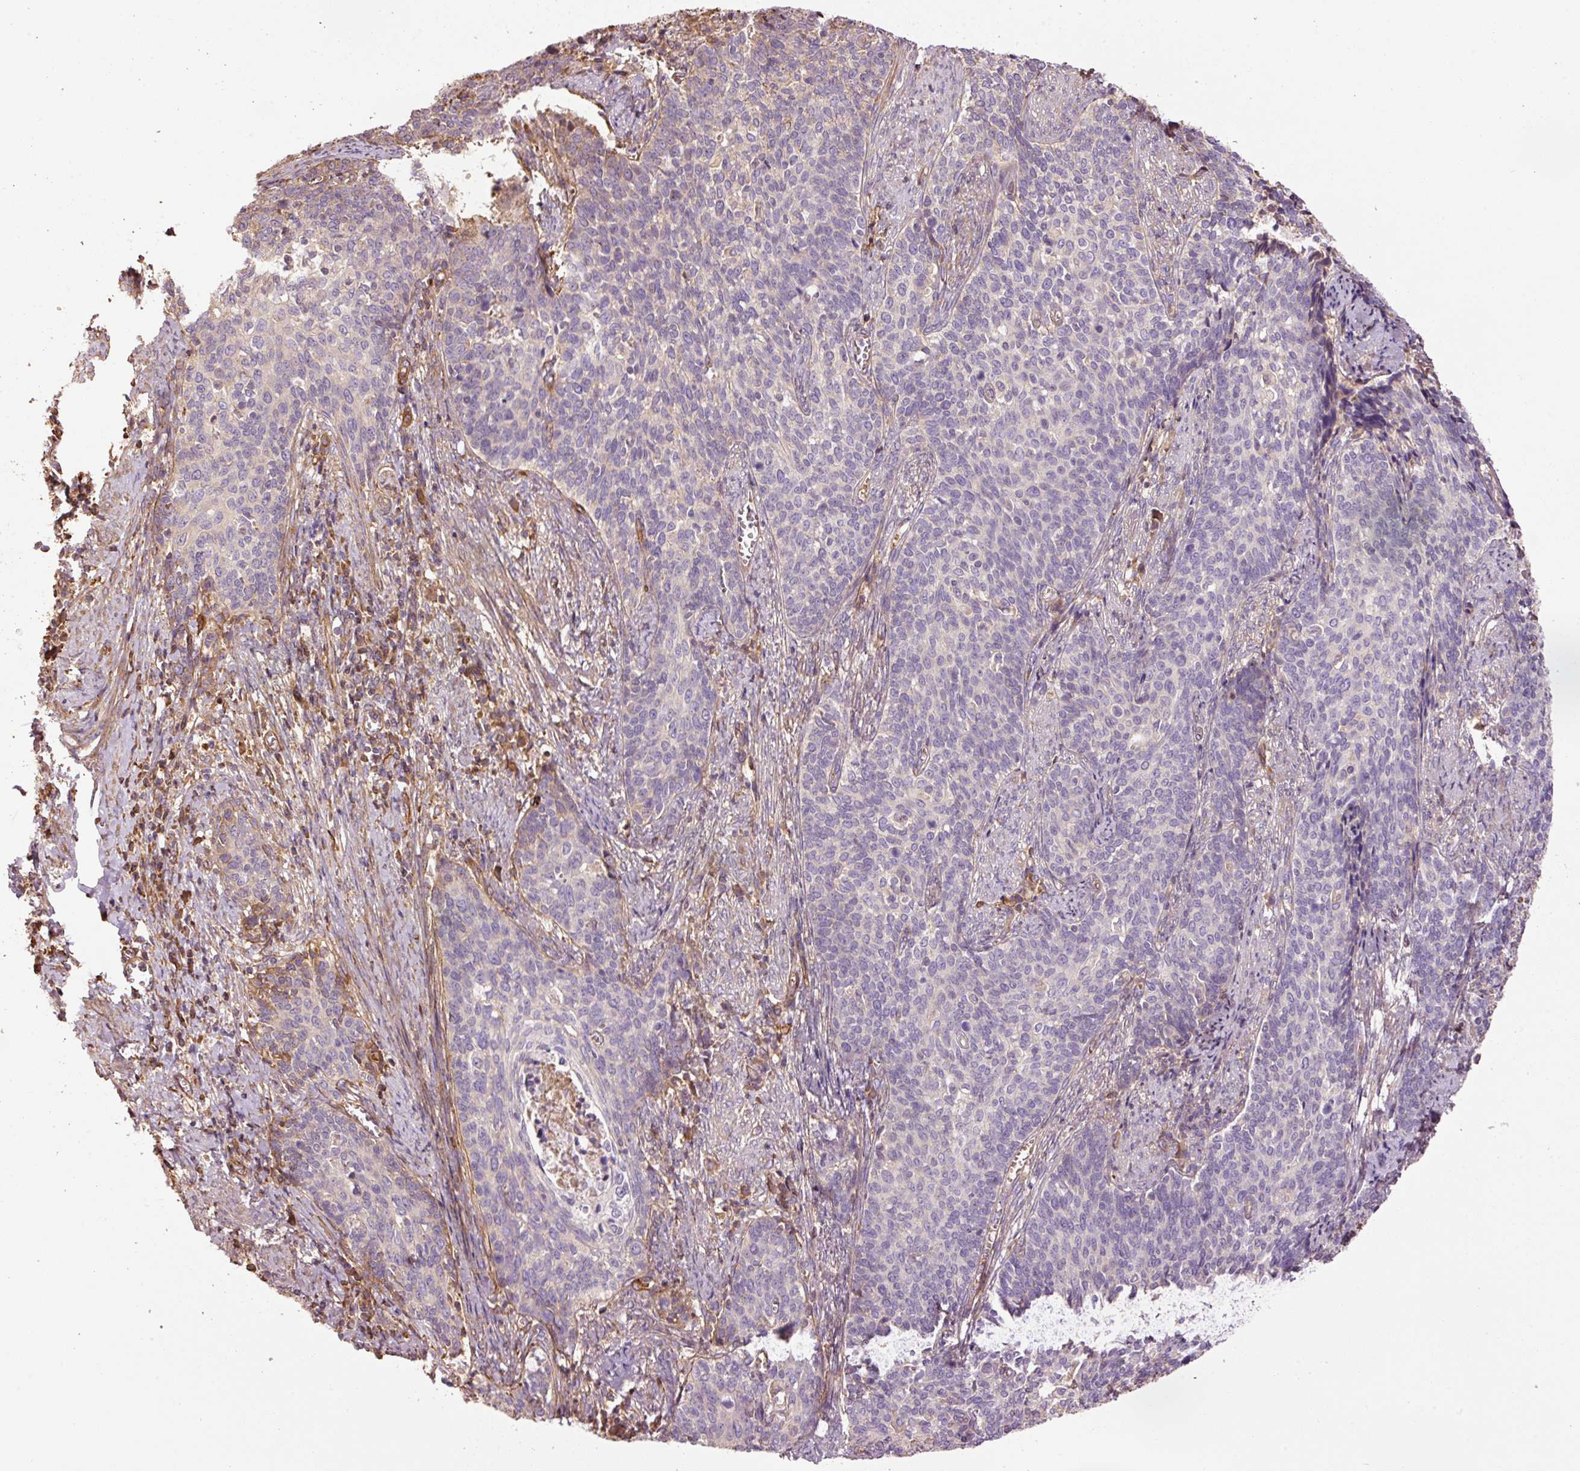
{"staining": {"intensity": "negative", "quantity": "none", "location": "none"}, "tissue": "cervical cancer", "cell_type": "Tumor cells", "image_type": "cancer", "snomed": [{"axis": "morphology", "description": "Squamous cell carcinoma, NOS"}, {"axis": "topography", "description": "Cervix"}], "caption": "Cervical cancer was stained to show a protein in brown. There is no significant staining in tumor cells. The staining is performed using DAB (3,3'-diaminobenzidine) brown chromogen with nuclei counter-stained in using hematoxylin.", "gene": "NID2", "patient": {"sex": "female", "age": 39}}